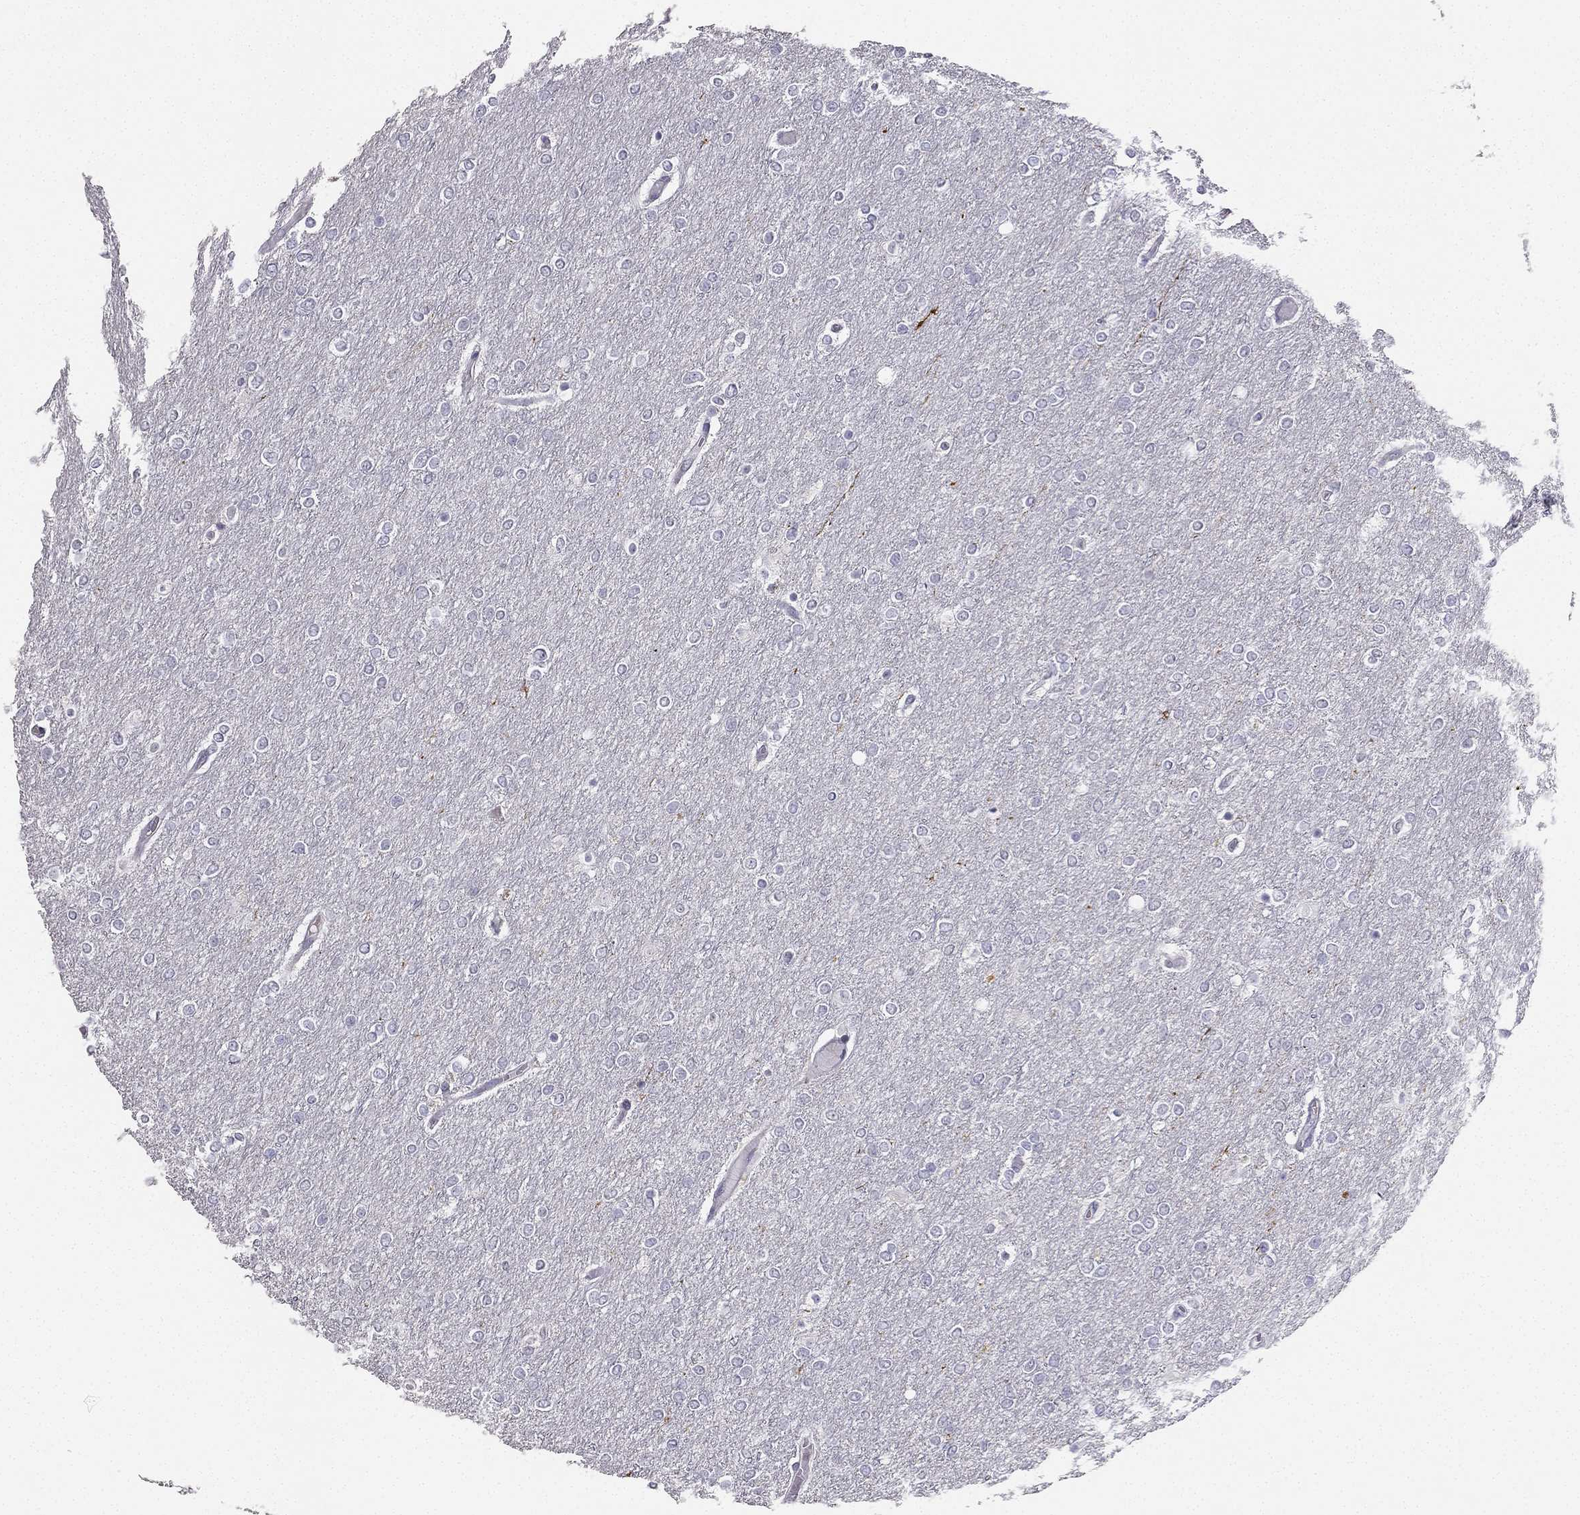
{"staining": {"intensity": "negative", "quantity": "none", "location": "none"}, "tissue": "glioma", "cell_type": "Tumor cells", "image_type": "cancer", "snomed": [{"axis": "morphology", "description": "Glioma, malignant, High grade"}, {"axis": "topography", "description": "Brain"}], "caption": "This is an immunohistochemistry photomicrograph of human malignant high-grade glioma. There is no staining in tumor cells.", "gene": "CALB2", "patient": {"sex": "female", "age": 61}}